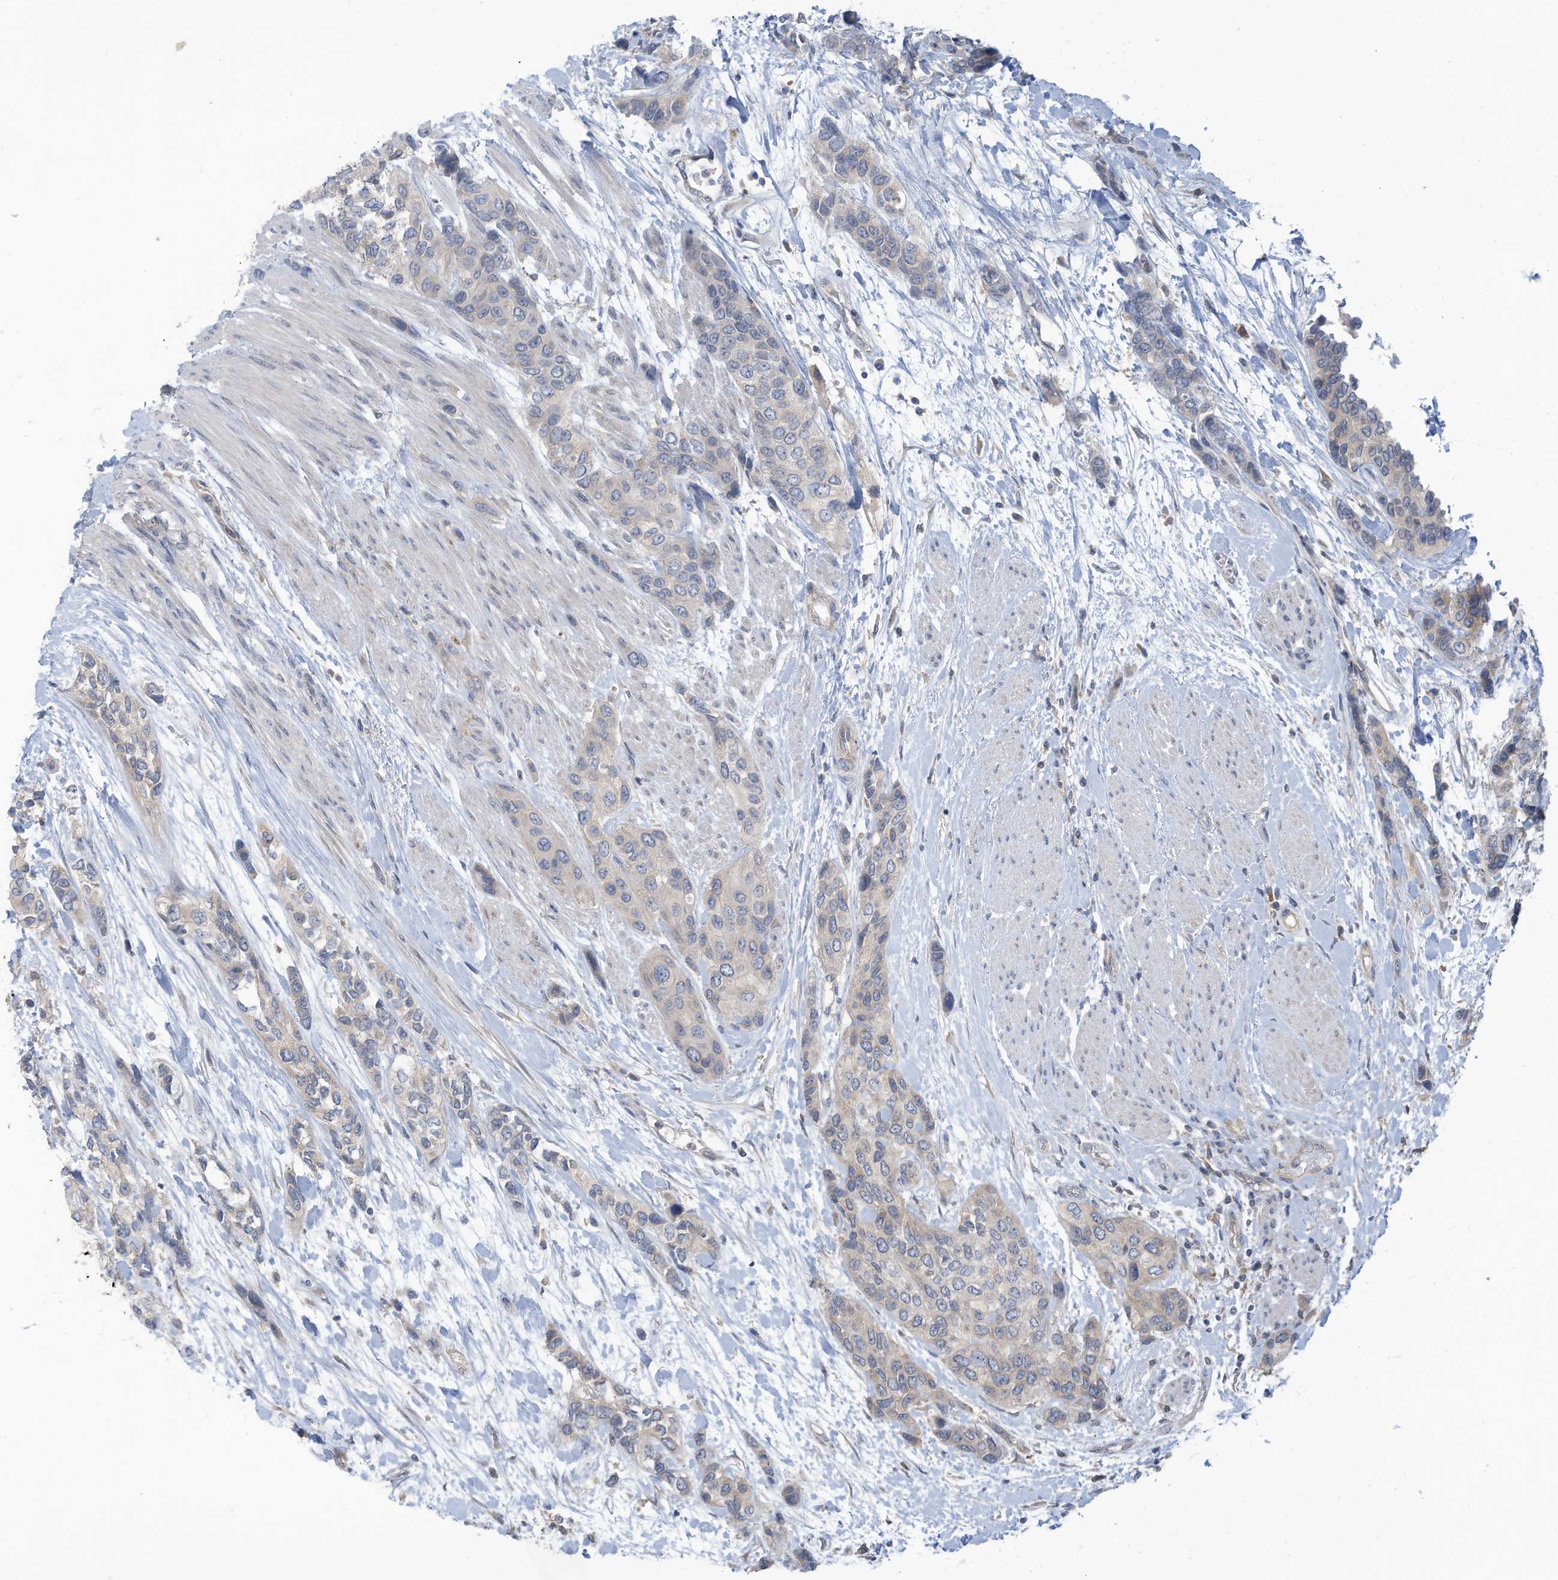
{"staining": {"intensity": "weak", "quantity": "<25%", "location": "cytoplasmic/membranous"}, "tissue": "urothelial cancer", "cell_type": "Tumor cells", "image_type": "cancer", "snomed": [{"axis": "morphology", "description": "Normal tissue, NOS"}, {"axis": "morphology", "description": "Urothelial carcinoma, High grade"}, {"axis": "topography", "description": "Vascular tissue"}, {"axis": "topography", "description": "Urinary bladder"}], "caption": "Urothelial cancer was stained to show a protein in brown. There is no significant staining in tumor cells. The staining is performed using DAB (3,3'-diaminobenzidine) brown chromogen with nuclei counter-stained in using hematoxylin.", "gene": "SCGB1D2", "patient": {"sex": "female", "age": 56}}